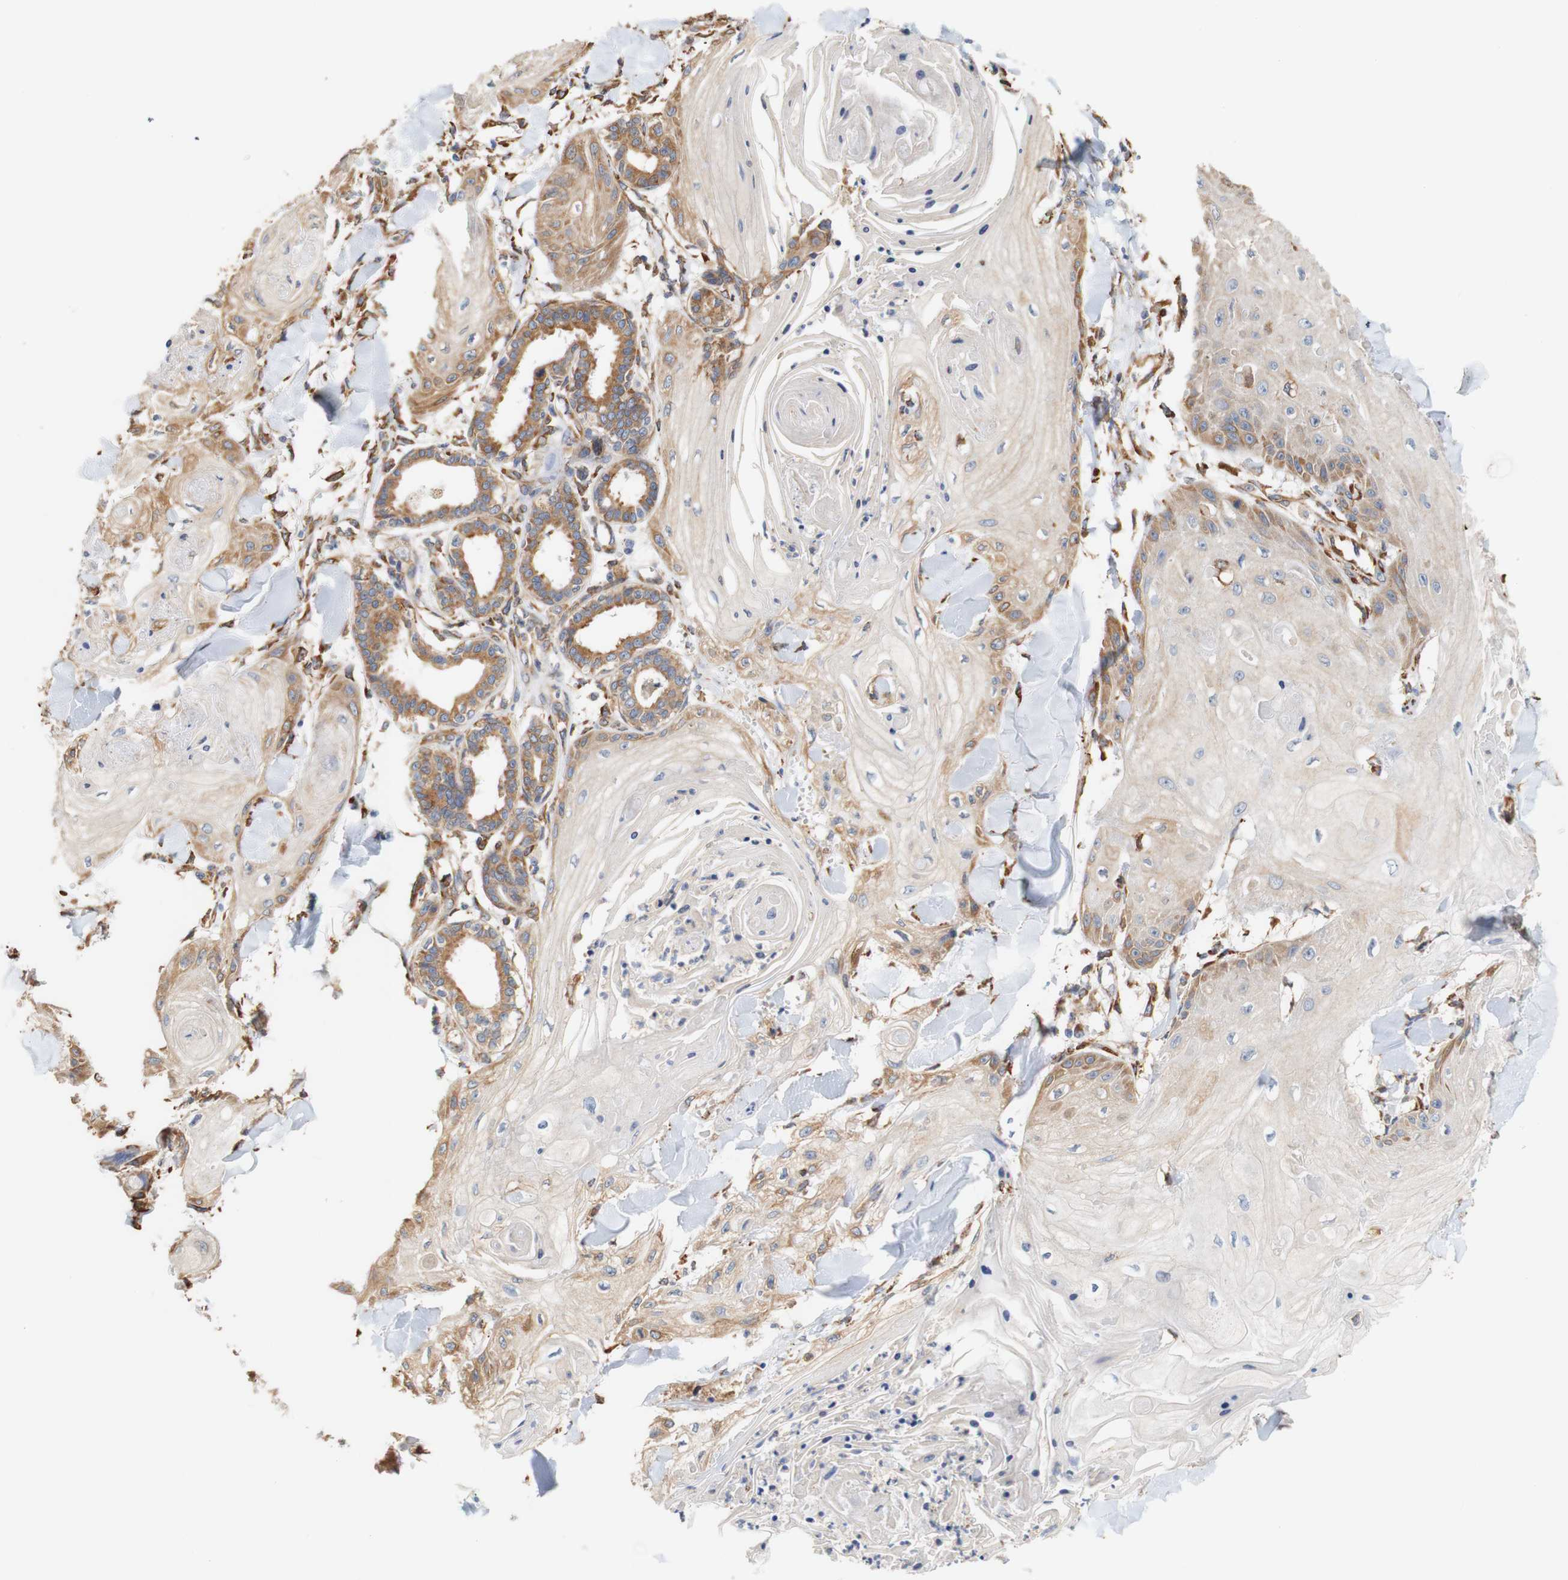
{"staining": {"intensity": "moderate", "quantity": "<25%", "location": "cytoplasmic/membranous"}, "tissue": "skin cancer", "cell_type": "Tumor cells", "image_type": "cancer", "snomed": [{"axis": "morphology", "description": "Squamous cell carcinoma, NOS"}, {"axis": "topography", "description": "Skin"}], "caption": "Squamous cell carcinoma (skin) was stained to show a protein in brown. There is low levels of moderate cytoplasmic/membranous positivity in about <25% of tumor cells.", "gene": "EIF2AK4", "patient": {"sex": "male", "age": 74}}